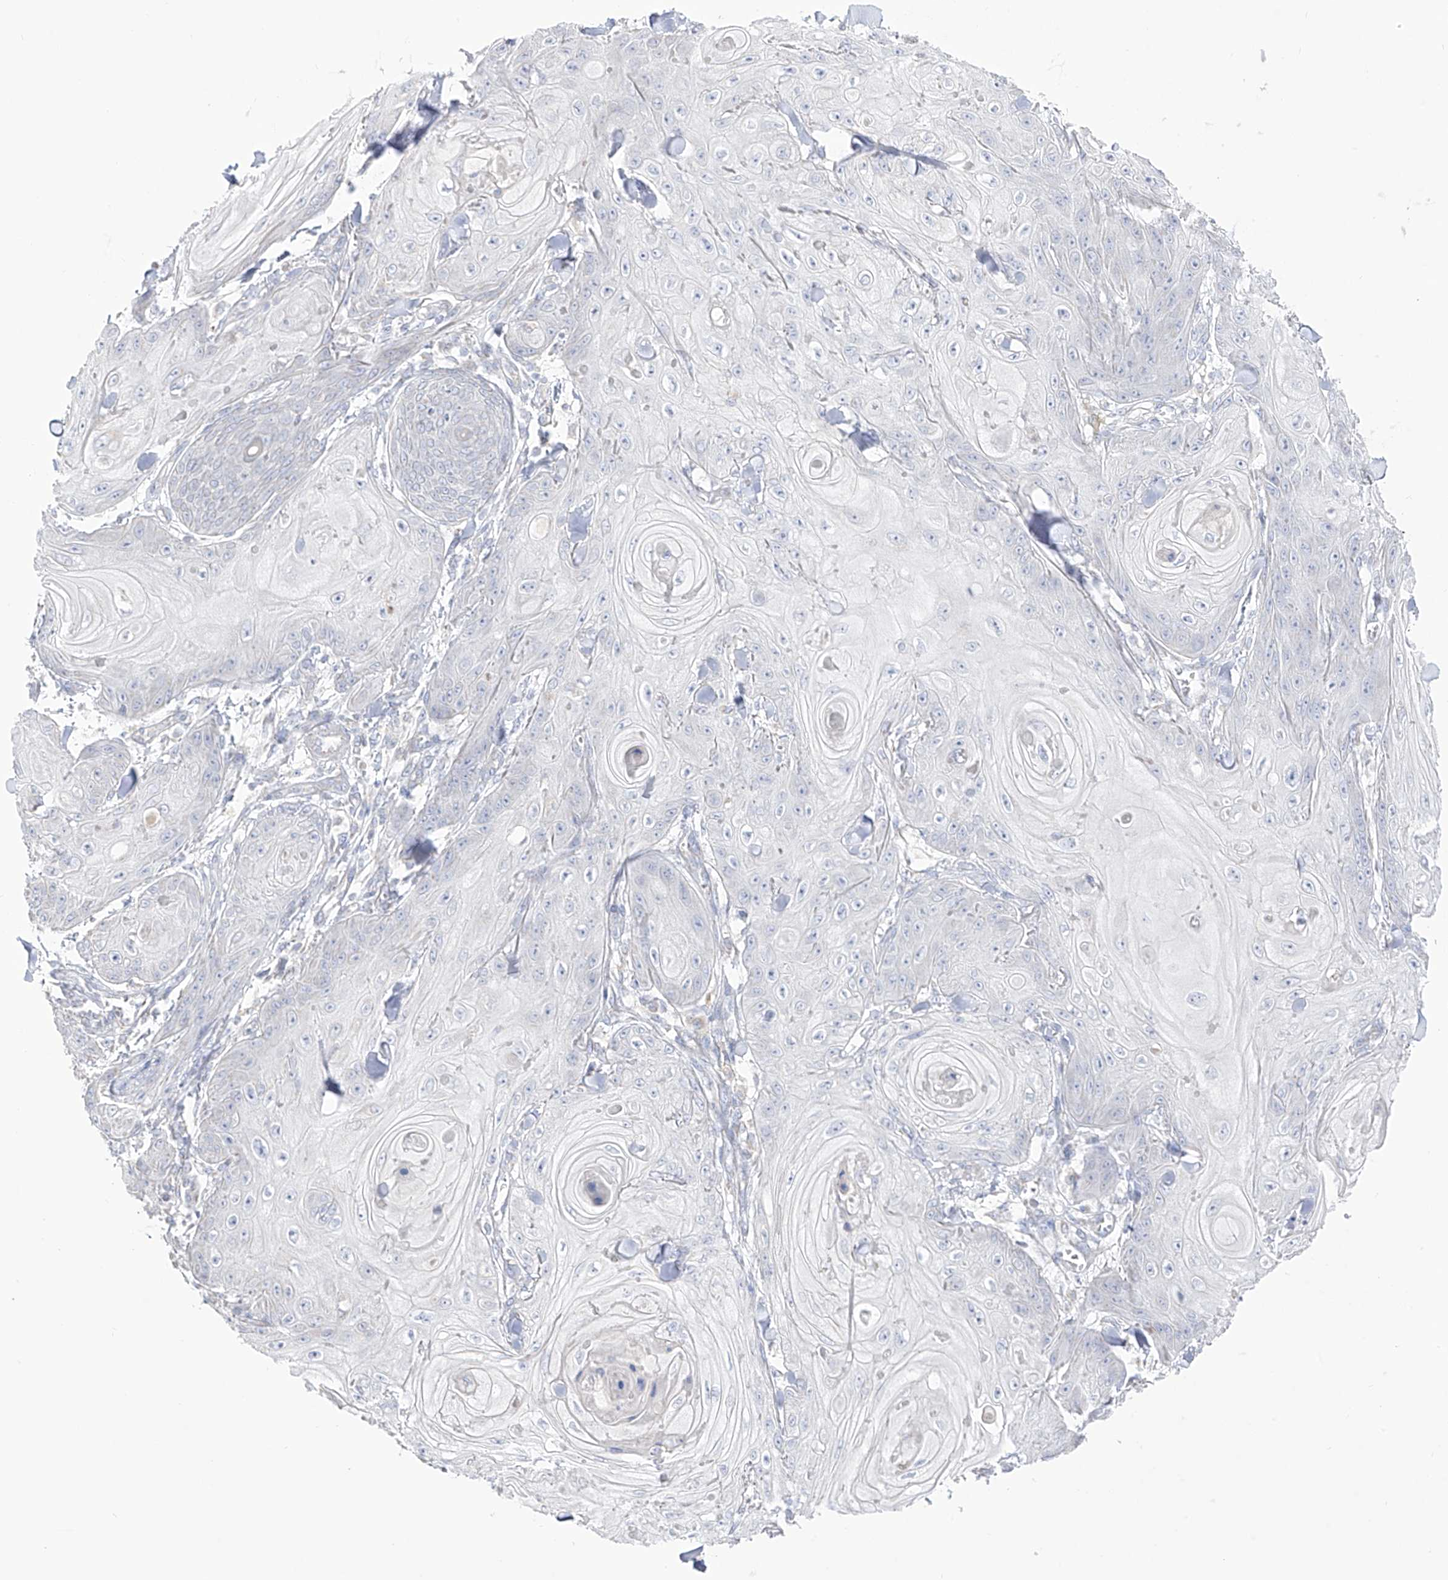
{"staining": {"intensity": "negative", "quantity": "none", "location": "none"}, "tissue": "skin cancer", "cell_type": "Tumor cells", "image_type": "cancer", "snomed": [{"axis": "morphology", "description": "Squamous cell carcinoma, NOS"}, {"axis": "topography", "description": "Skin"}], "caption": "The image reveals no significant staining in tumor cells of skin cancer (squamous cell carcinoma).", "gene": "RCHY1", "patient": {"sex": "male", "age": 74}}